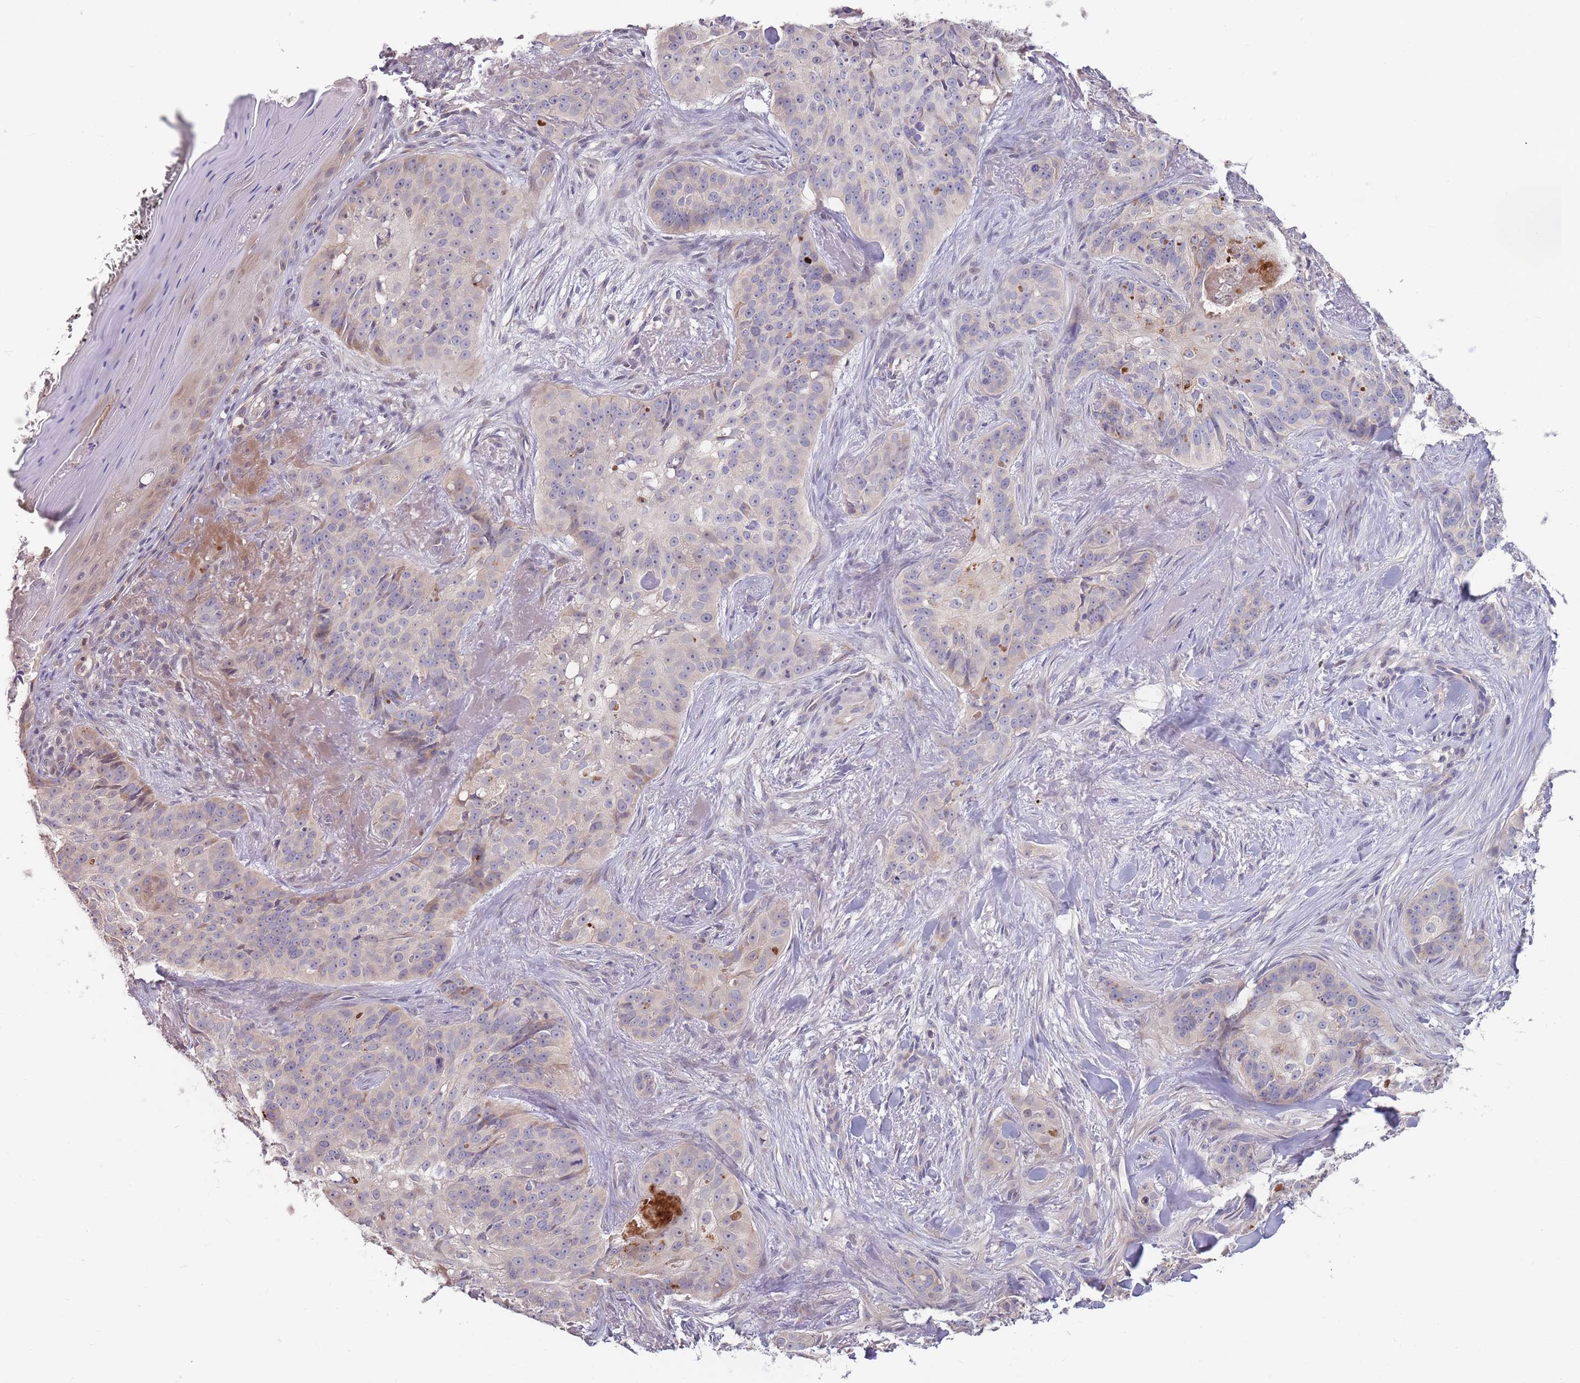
{"staining": {"intensity": "negative", "quantity": "none", "location": "none"}, "tissue": "skin cancer", "cell_type": "Tumor cells", "image_type": "cancer", "snomed": [{"axis": "morphology", "description": "Basal cell carcinoma"}, {"axis": "topography", "description": "Skin"}], "caption": "Tumor cells show no significant expression in basal cell carcinoma (skin).", "gene": "BORCS5", "patient": {"sex": "female", "age": 92}}